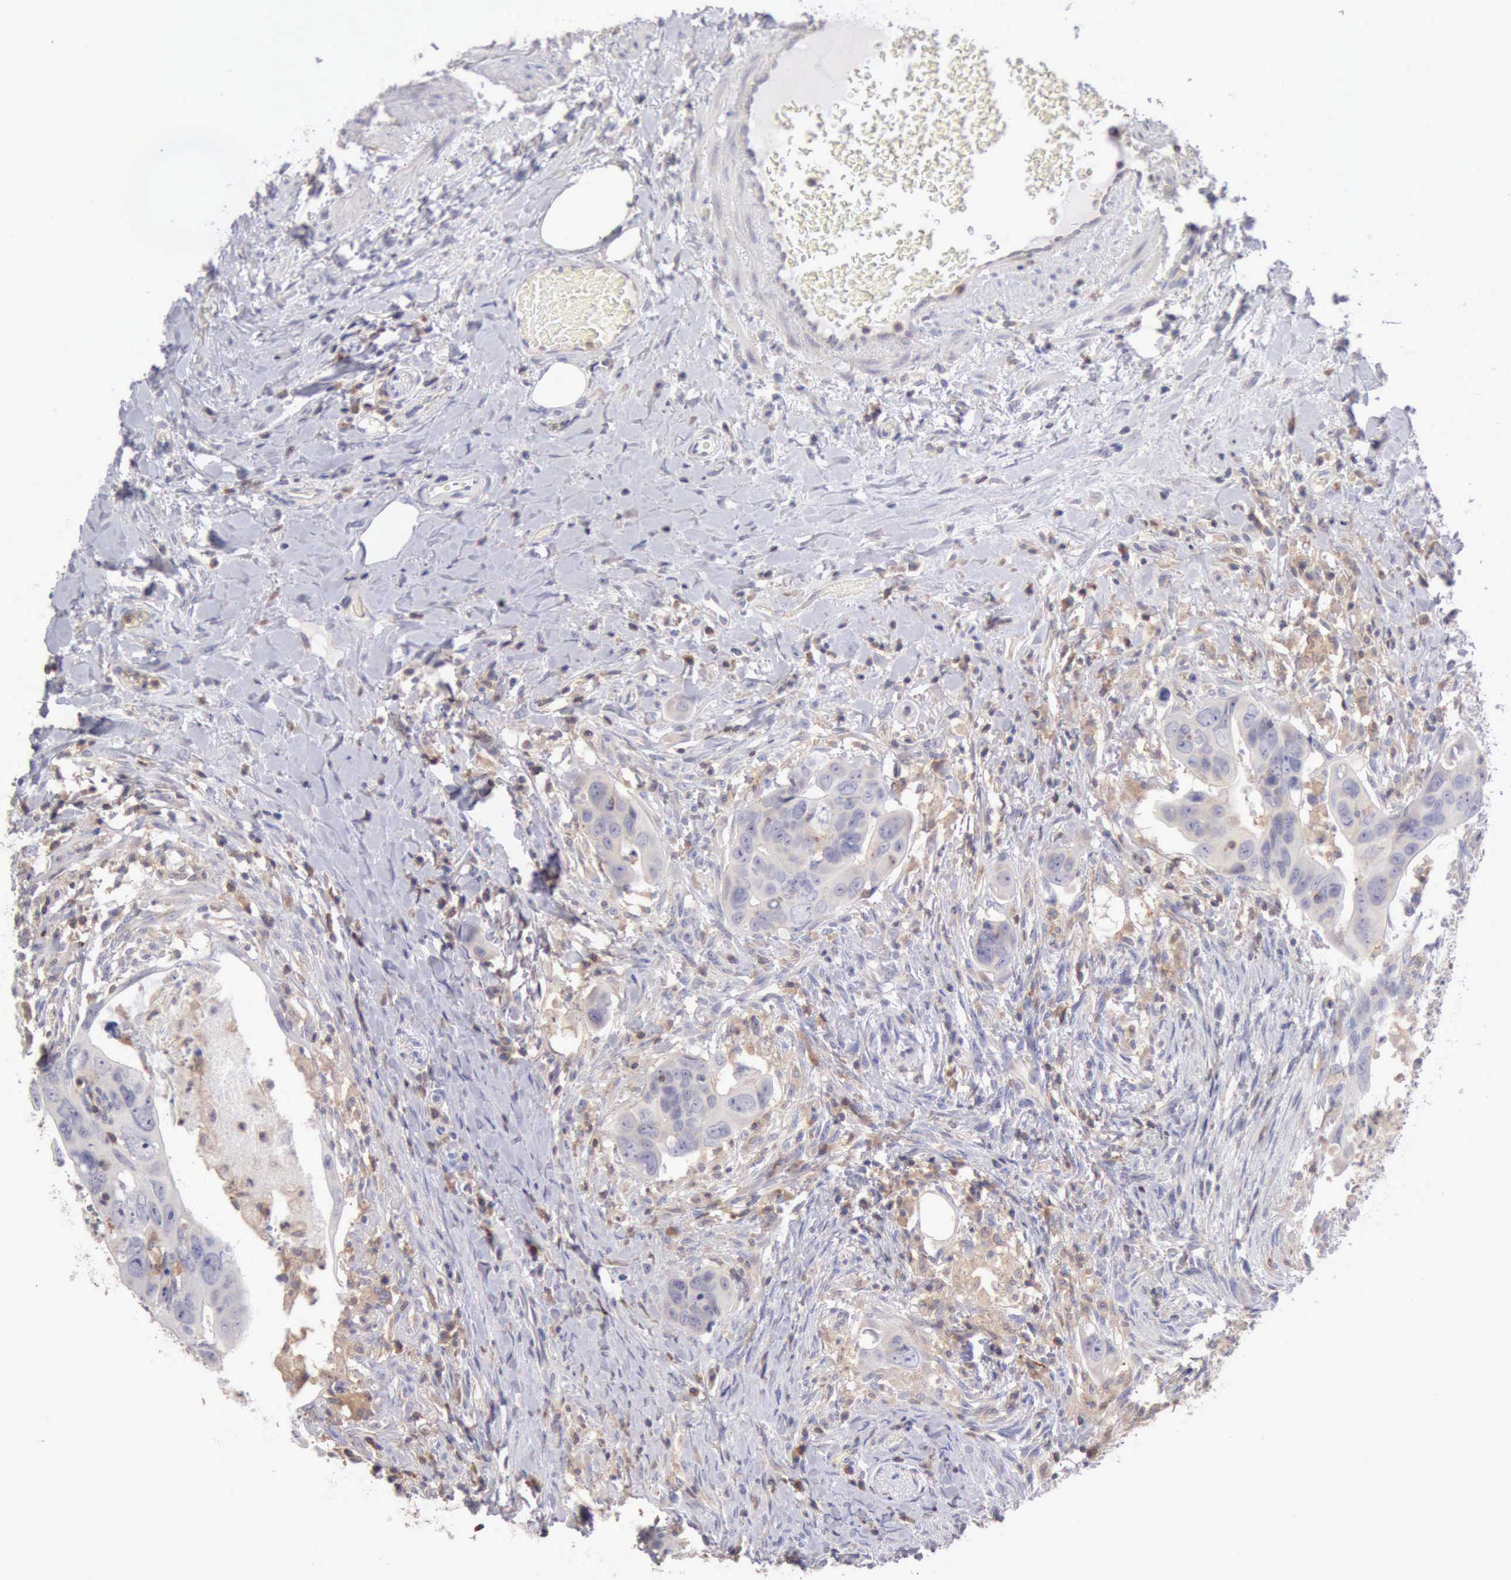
{"staining": {"intensity": "negative", "quantity": "none", "location": "none"}, "tissue": "colorectal cancer", "cell_type": "Tumor cells", "image_type": "cancer", "snomed": [{"axis": "morphology", "description": "Adenocarcinoma, NOS"}, {"axis": "topography", "description": "Rectum"}], "caption": "This is an IHC histopathology image of human adenocarcinoma (colorectal). There is no positivity in tumor cells.", "gene": "SASH3", "patient": {"sex": "male", "age": 53}}